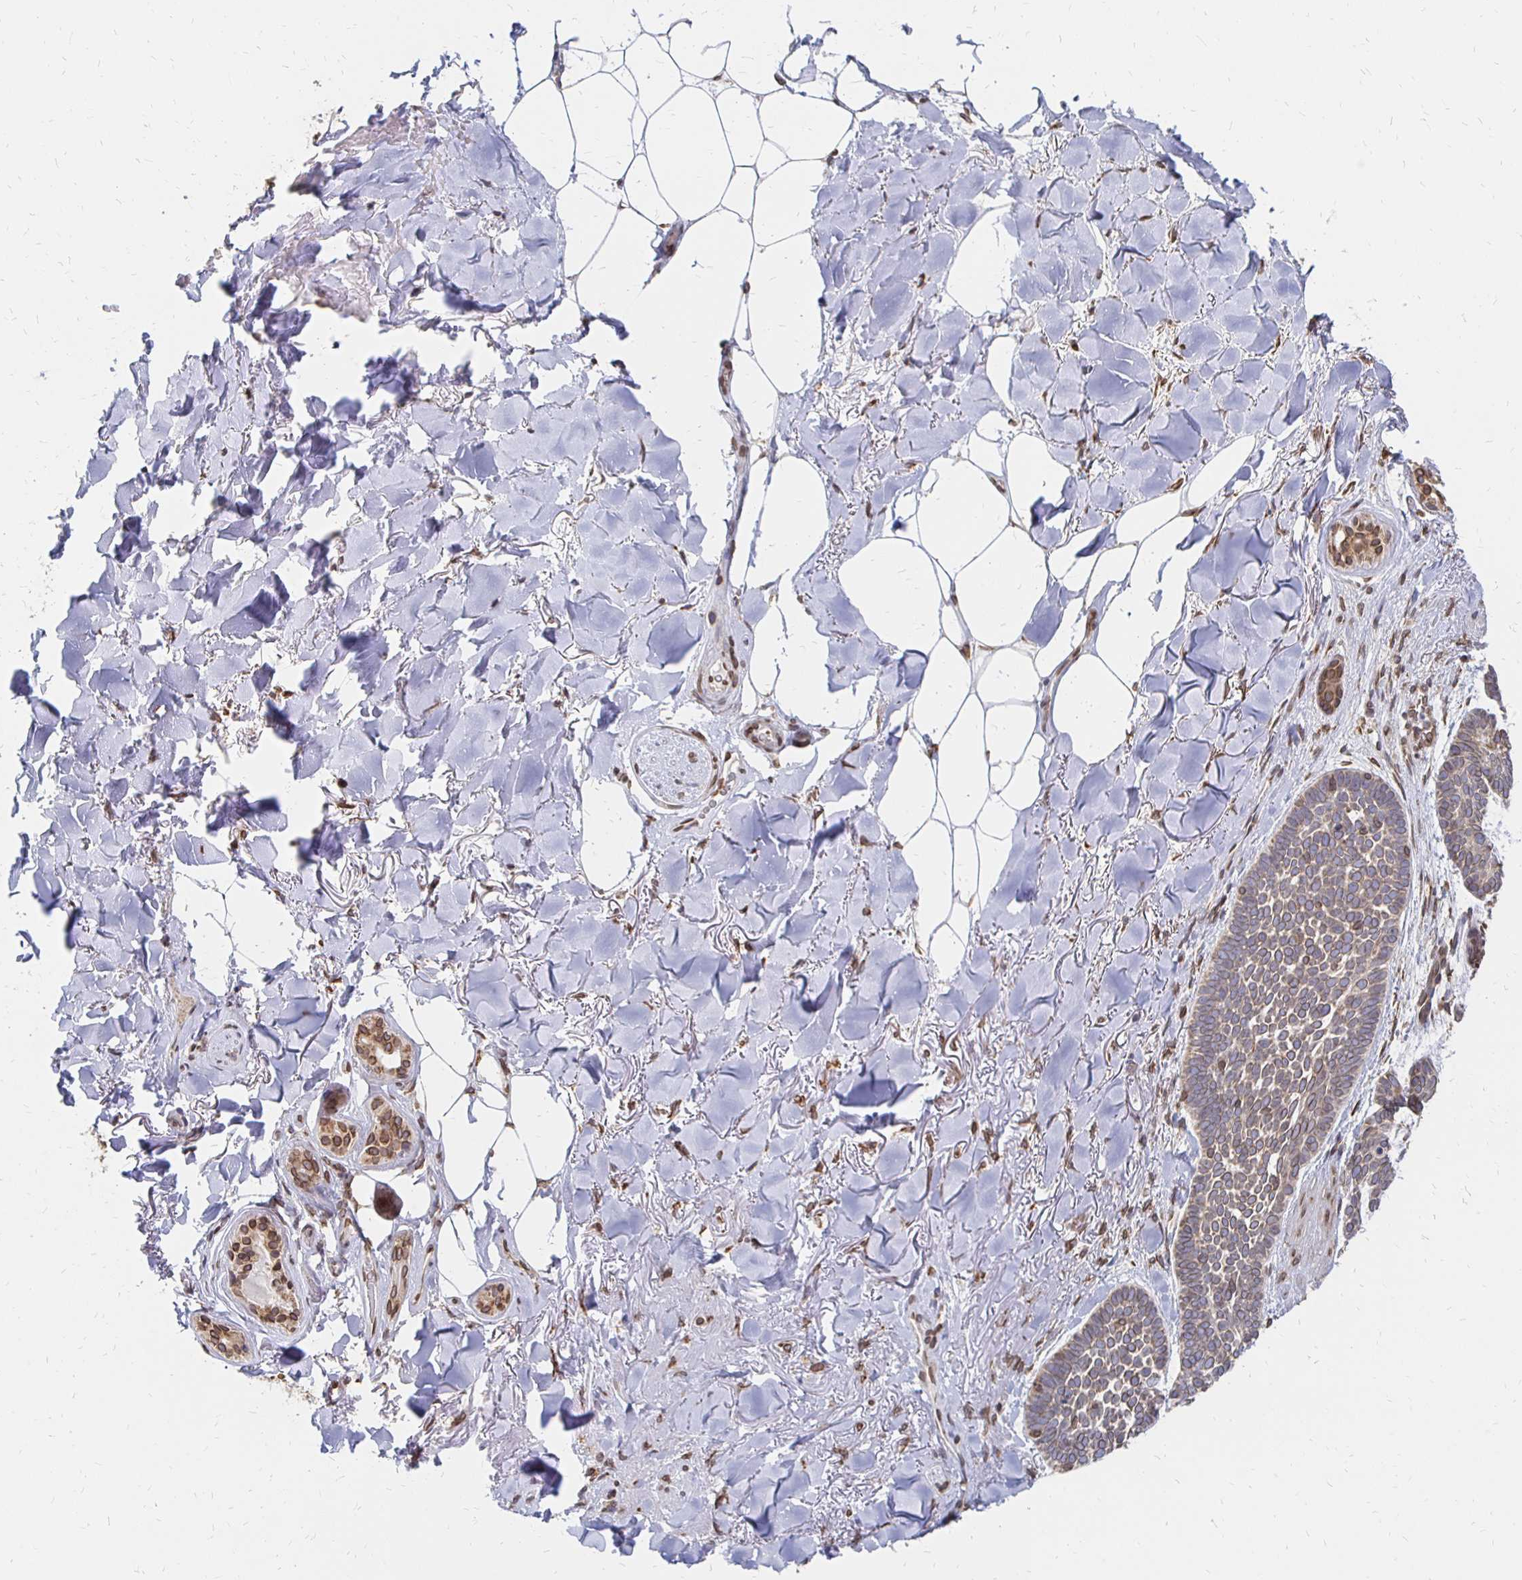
{"staining": {"intensity": "moderate", "quantity": ">75%", "location": "cytoplasmic/membranous,nuclear"}, "tissue": "skin cancer", "cell_type": "Tumor cells", "image_type": "cancer", "snomed": [{"axis": "morphology", "description": "Basal cell carcinoma"}, {"axis": "topography", "description": "Skin"}], "caption": "High-magnification brightfield microscopy of skin cancer (basal cell carcinoma) stained with DAB (brown) and counterstained with hematoxylin (blue). tumor cells exhibit moderate cytoplasmic/membranous and nuclear staining is seen in approximately>75% of cells. The protein is stained brown, and the nuclei are stained in blue (DAB (3,3'-diaminobenzidine) IHC with brightfield microscopy, high magnification).", "gene": "PELI3", "patient": {"sex": "female", "age": 82}}